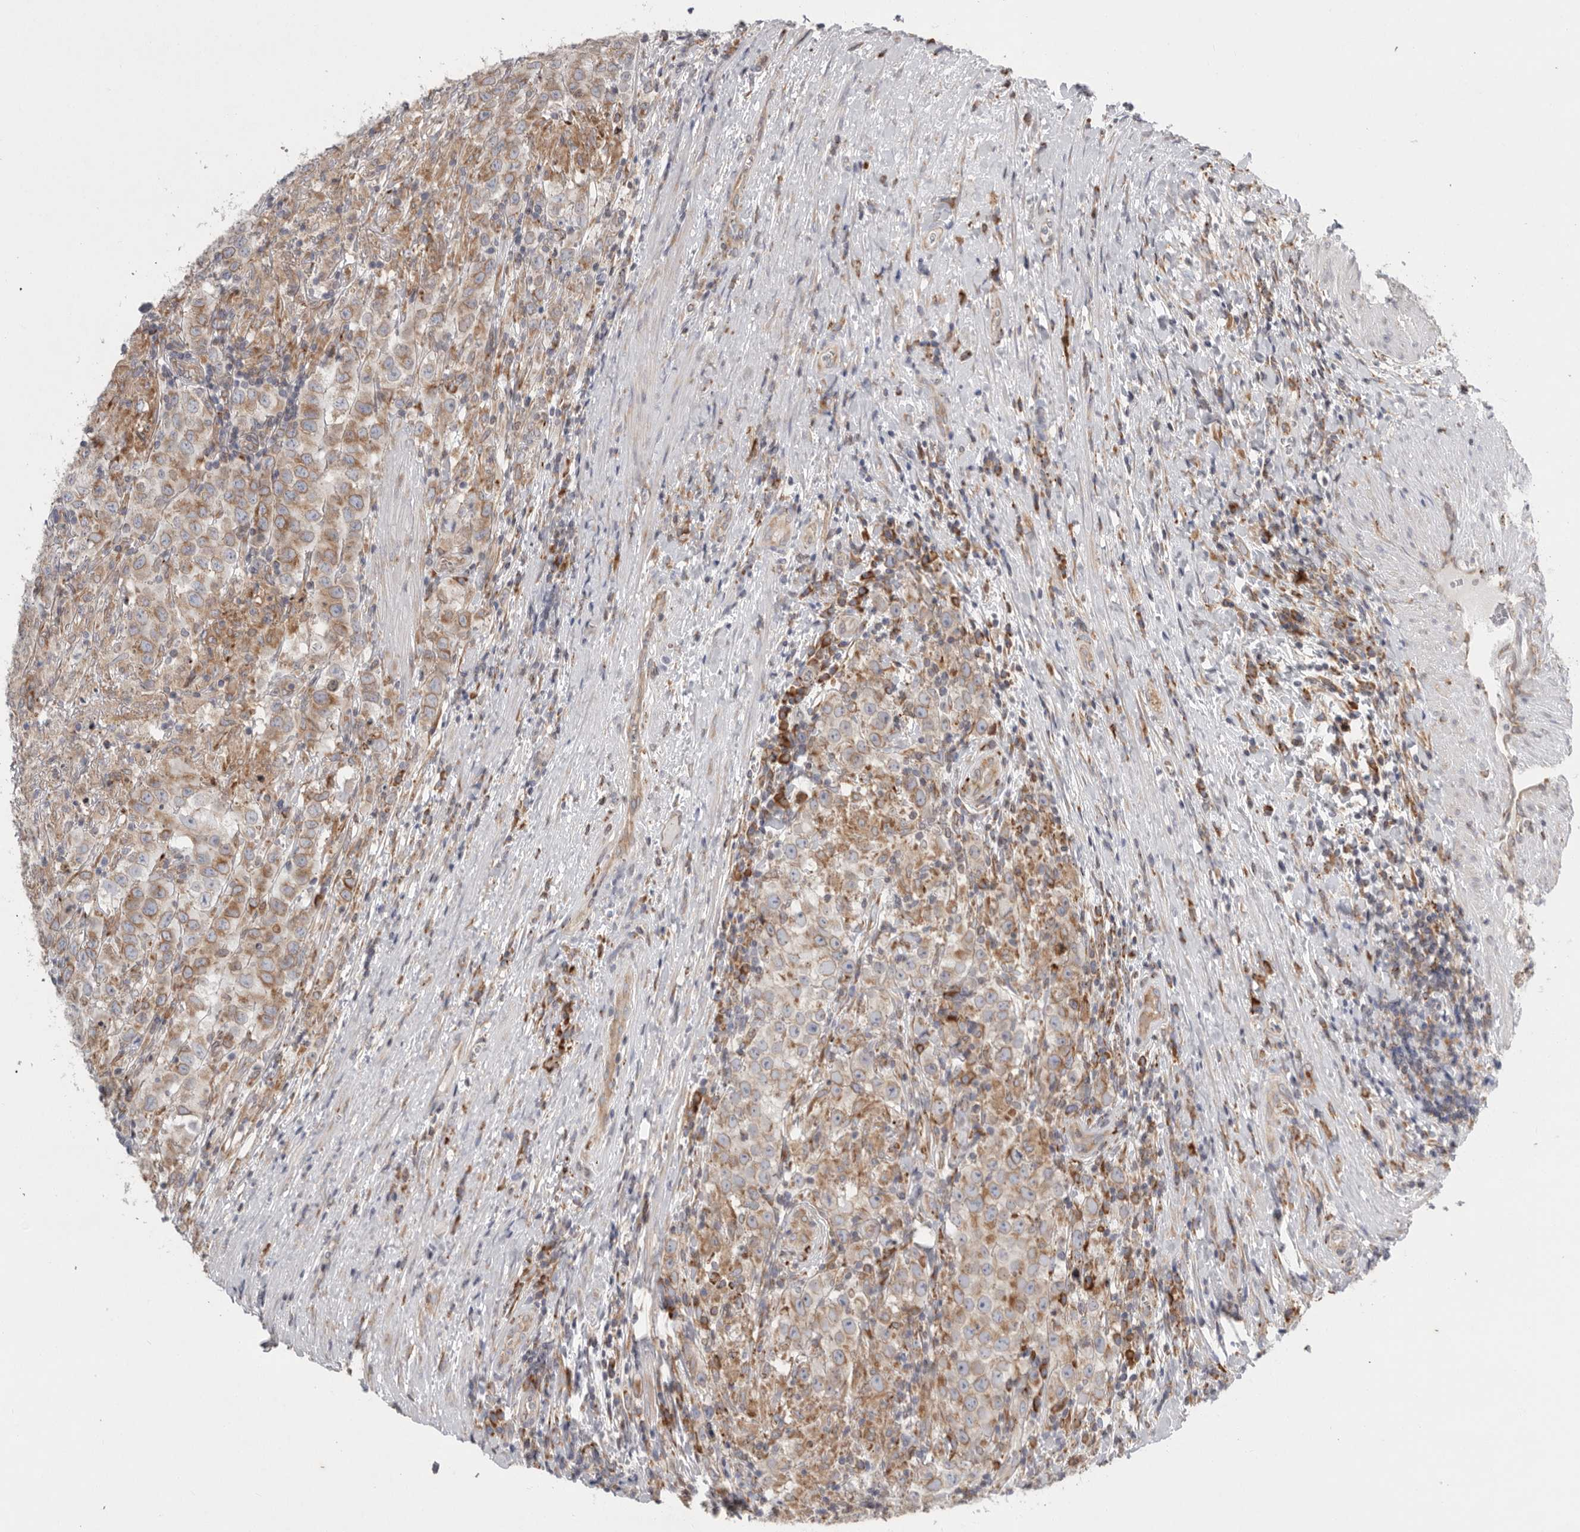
{"staining": {"intensity": "moderate", "quantity": "25%-75%", "location": "cytoplasmic/membranous"}, "tissue": "testis cancer", "cell_type": "Tumor cells", "image_type": "cancer", "snomed": [{"axis": "morphology", "description": "Seminoma, NOS"}, {"axis": "morphology", "description": "Carcinoma, Embryonal, NOS"}, {"axis": "topography", "description": "Testis"}], "caption": "Moderate cytoplasmic/membranous protein positivity is seen in about 25%-75% of tumor cells in testis embryonal carcinoma. Ihc stains the protein of interest in brown and the nuclei are stained blue.", "gene": "GANAB", "patient": {"sex": "male", "age": 43}}